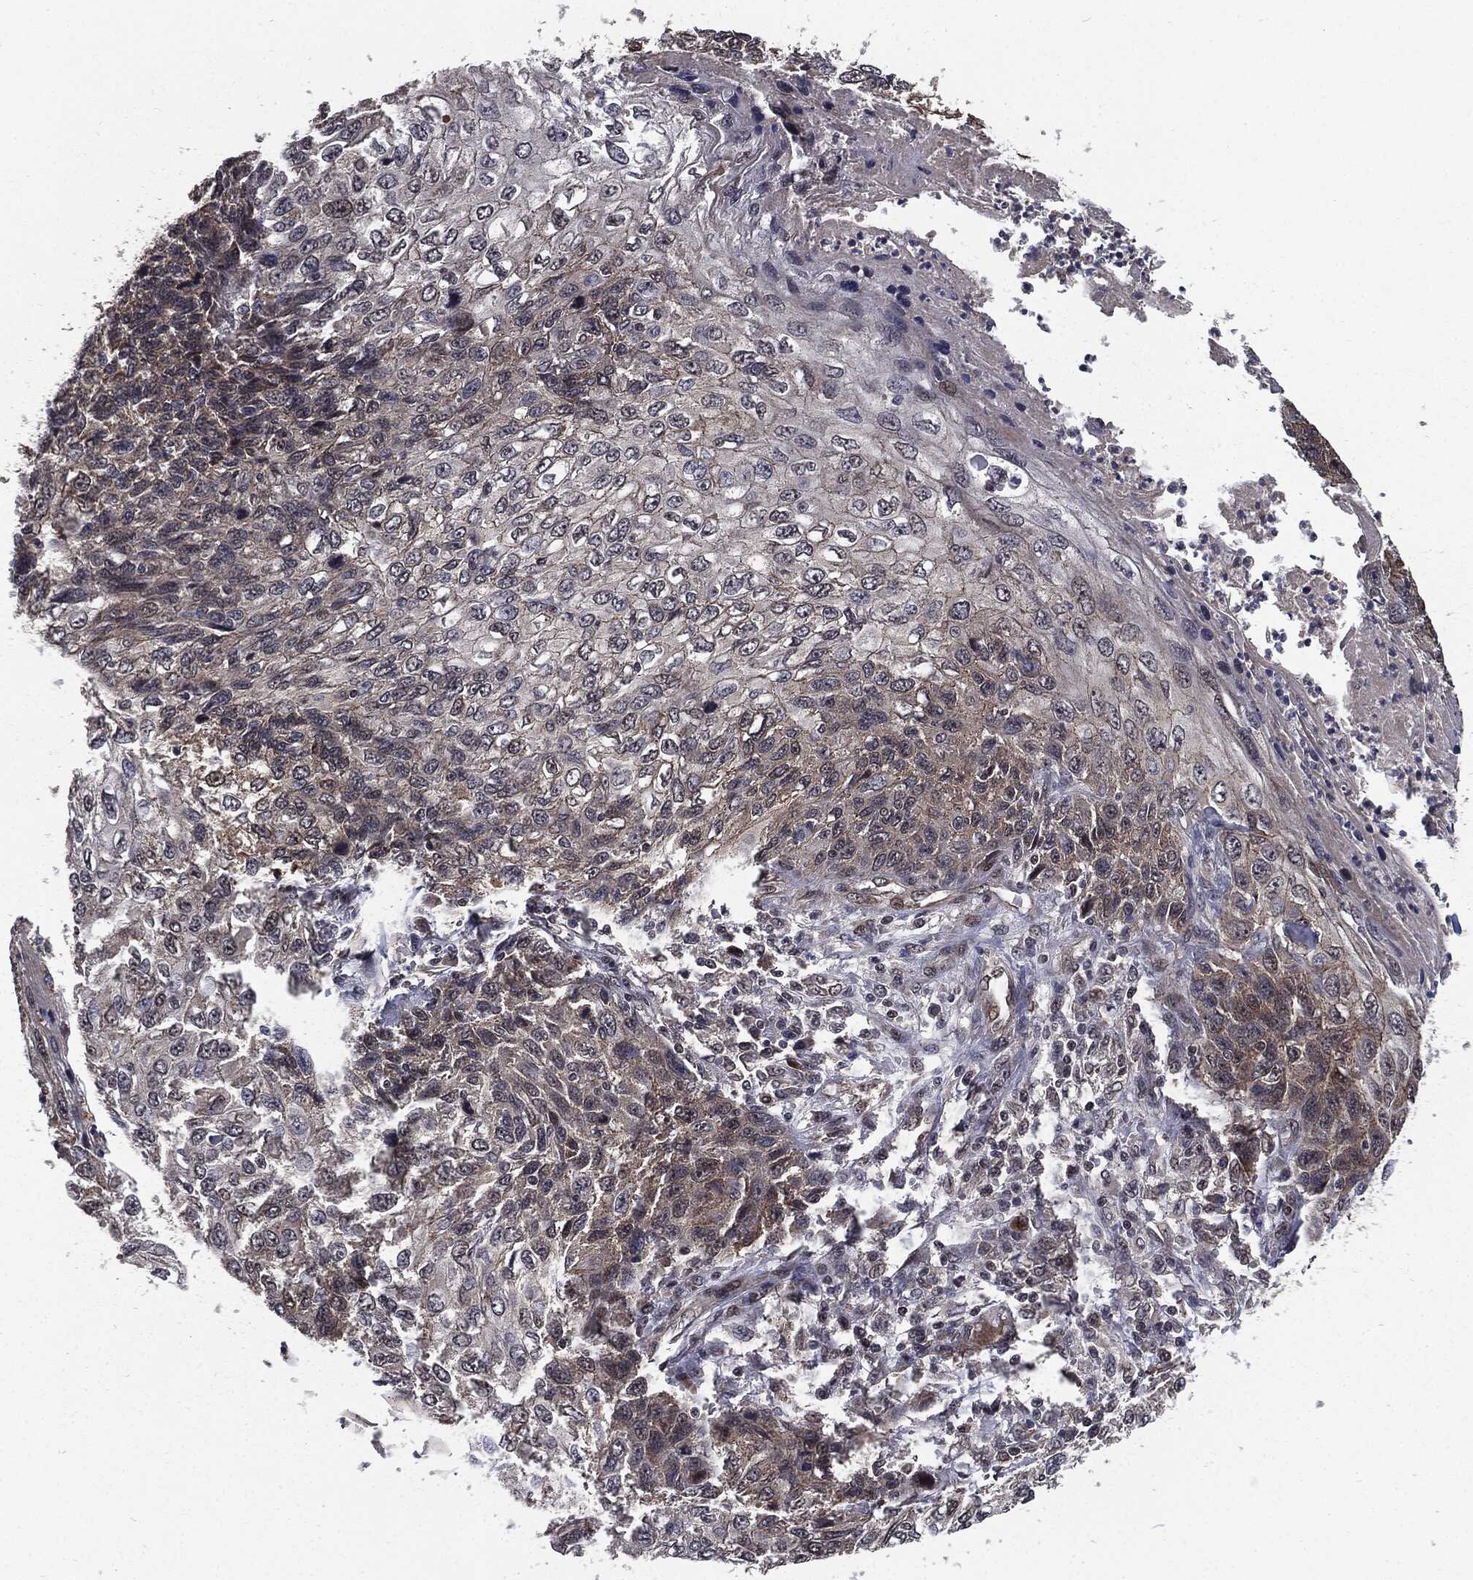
{"staining": {"intensity": "negative", "quantity": "none", "location": "none"}, "tissue": "skin cancer", "cell_type": "Tumor cells", "image_type": "cancer", "snomed": [{"axis": "morphology", "description": "Squamous cell carcinoma, NOS"}, {"axis": "topography", "description": "Skin"}], "caption": "Tumor cells are negative for protein expression in human skin cancer. (DAB (3,3'-diaminobenzidine) immunohistochemistry (IHC) with hematoxylin counter stain).", "gene": "PTPA", "patient": {"sex": "male", "age": 92}}